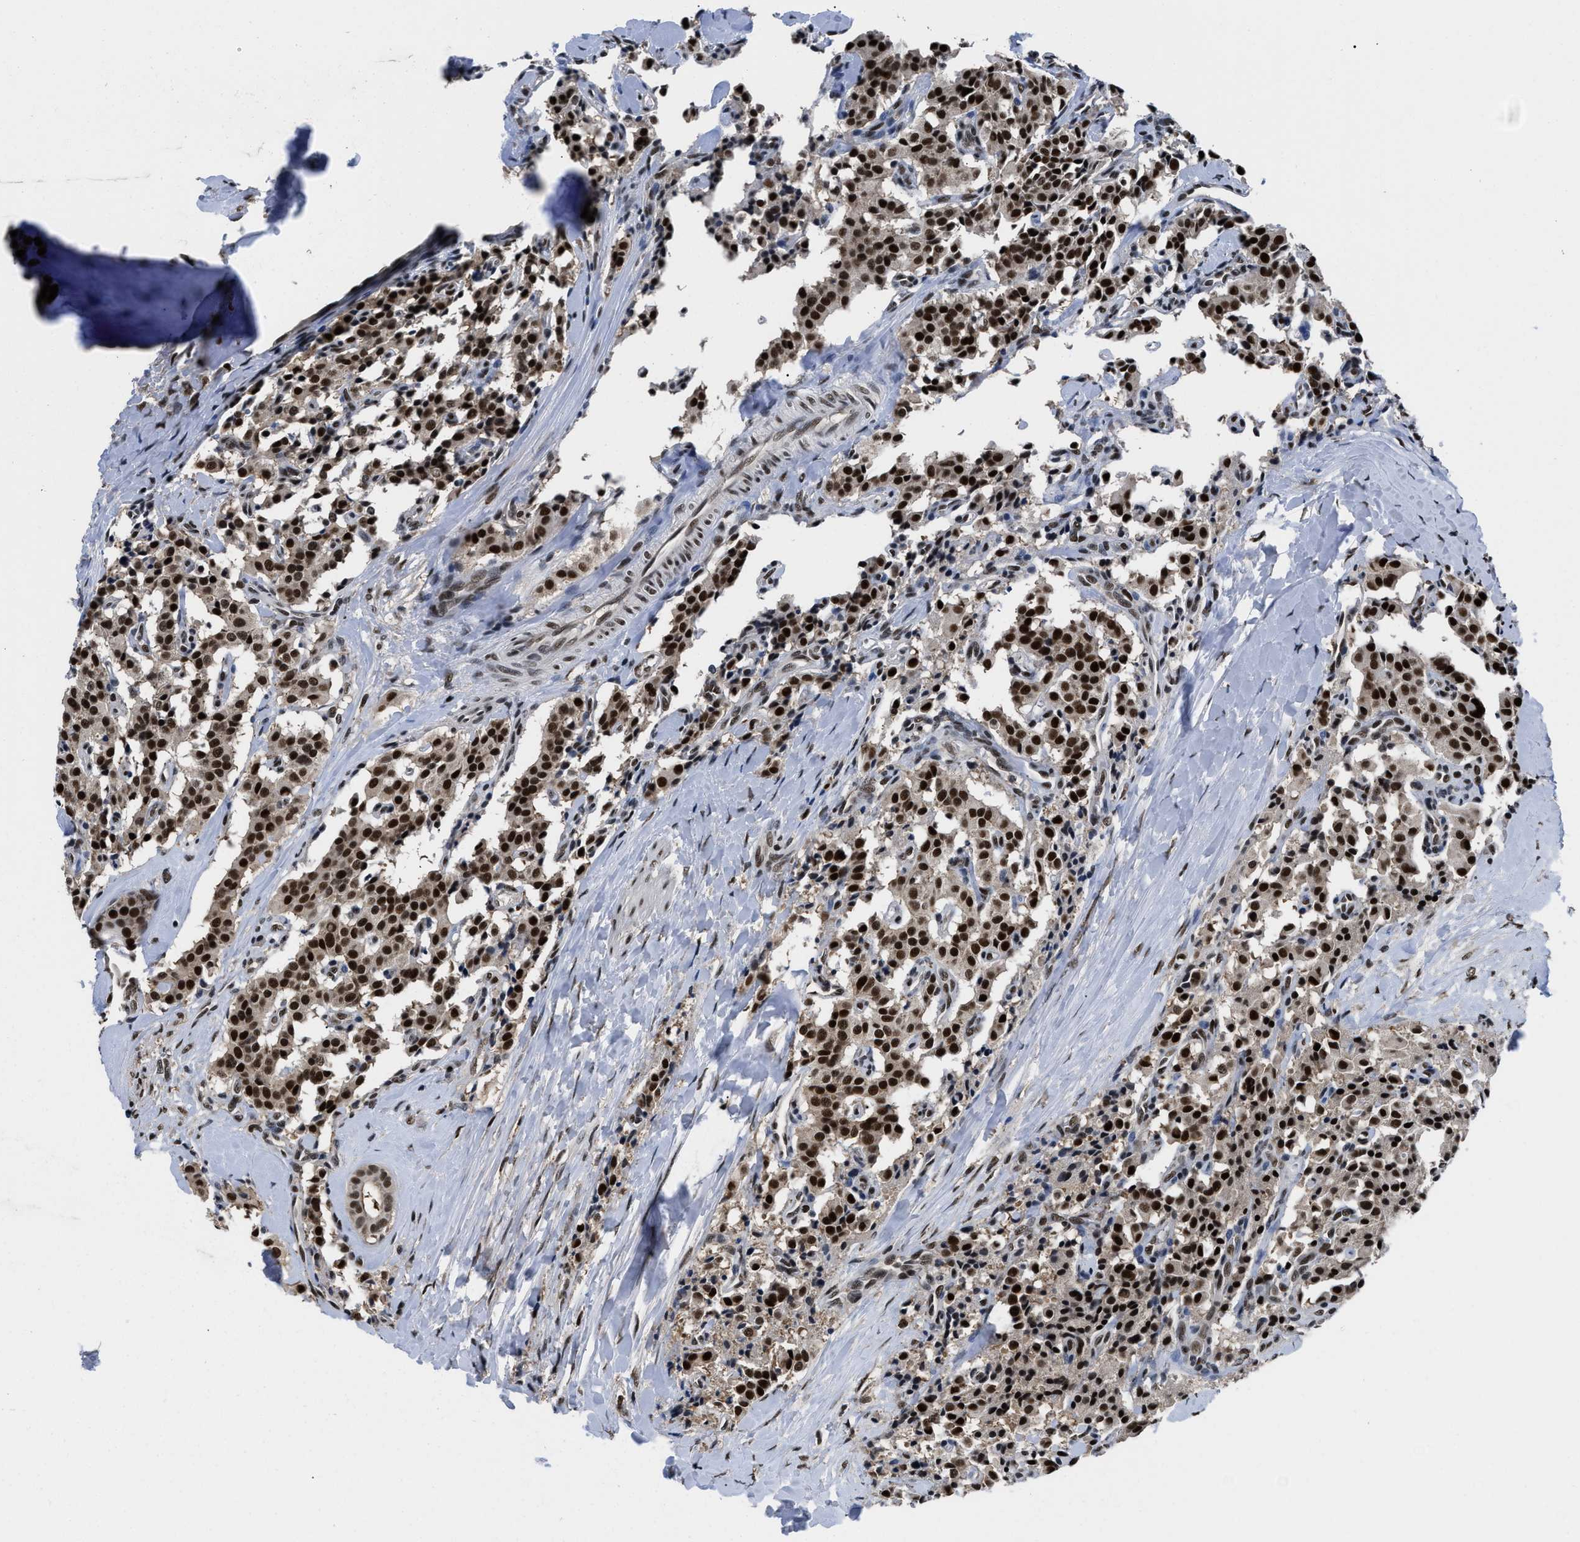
{"staining": {"intensity": "strong", "quantity": ">75%", "location": "nuclear"}, "tissue": "carcinoid", "cell_type": "Tumor cells", "image_type": "cancer", "snomed": [{"axis": "morphology", "description": "Carcinoid, malignant, NOS"}, {"axis": "topography", "description": "Lung"}], "caption": "There is high levels of strong nuclear positivity in tumor cells of malignant carcinoid, as demonstrated by immunohistochemical staining (brown color).", "gene": "HNRNPH2", "patient": {"sex": "male", "age": 30}}